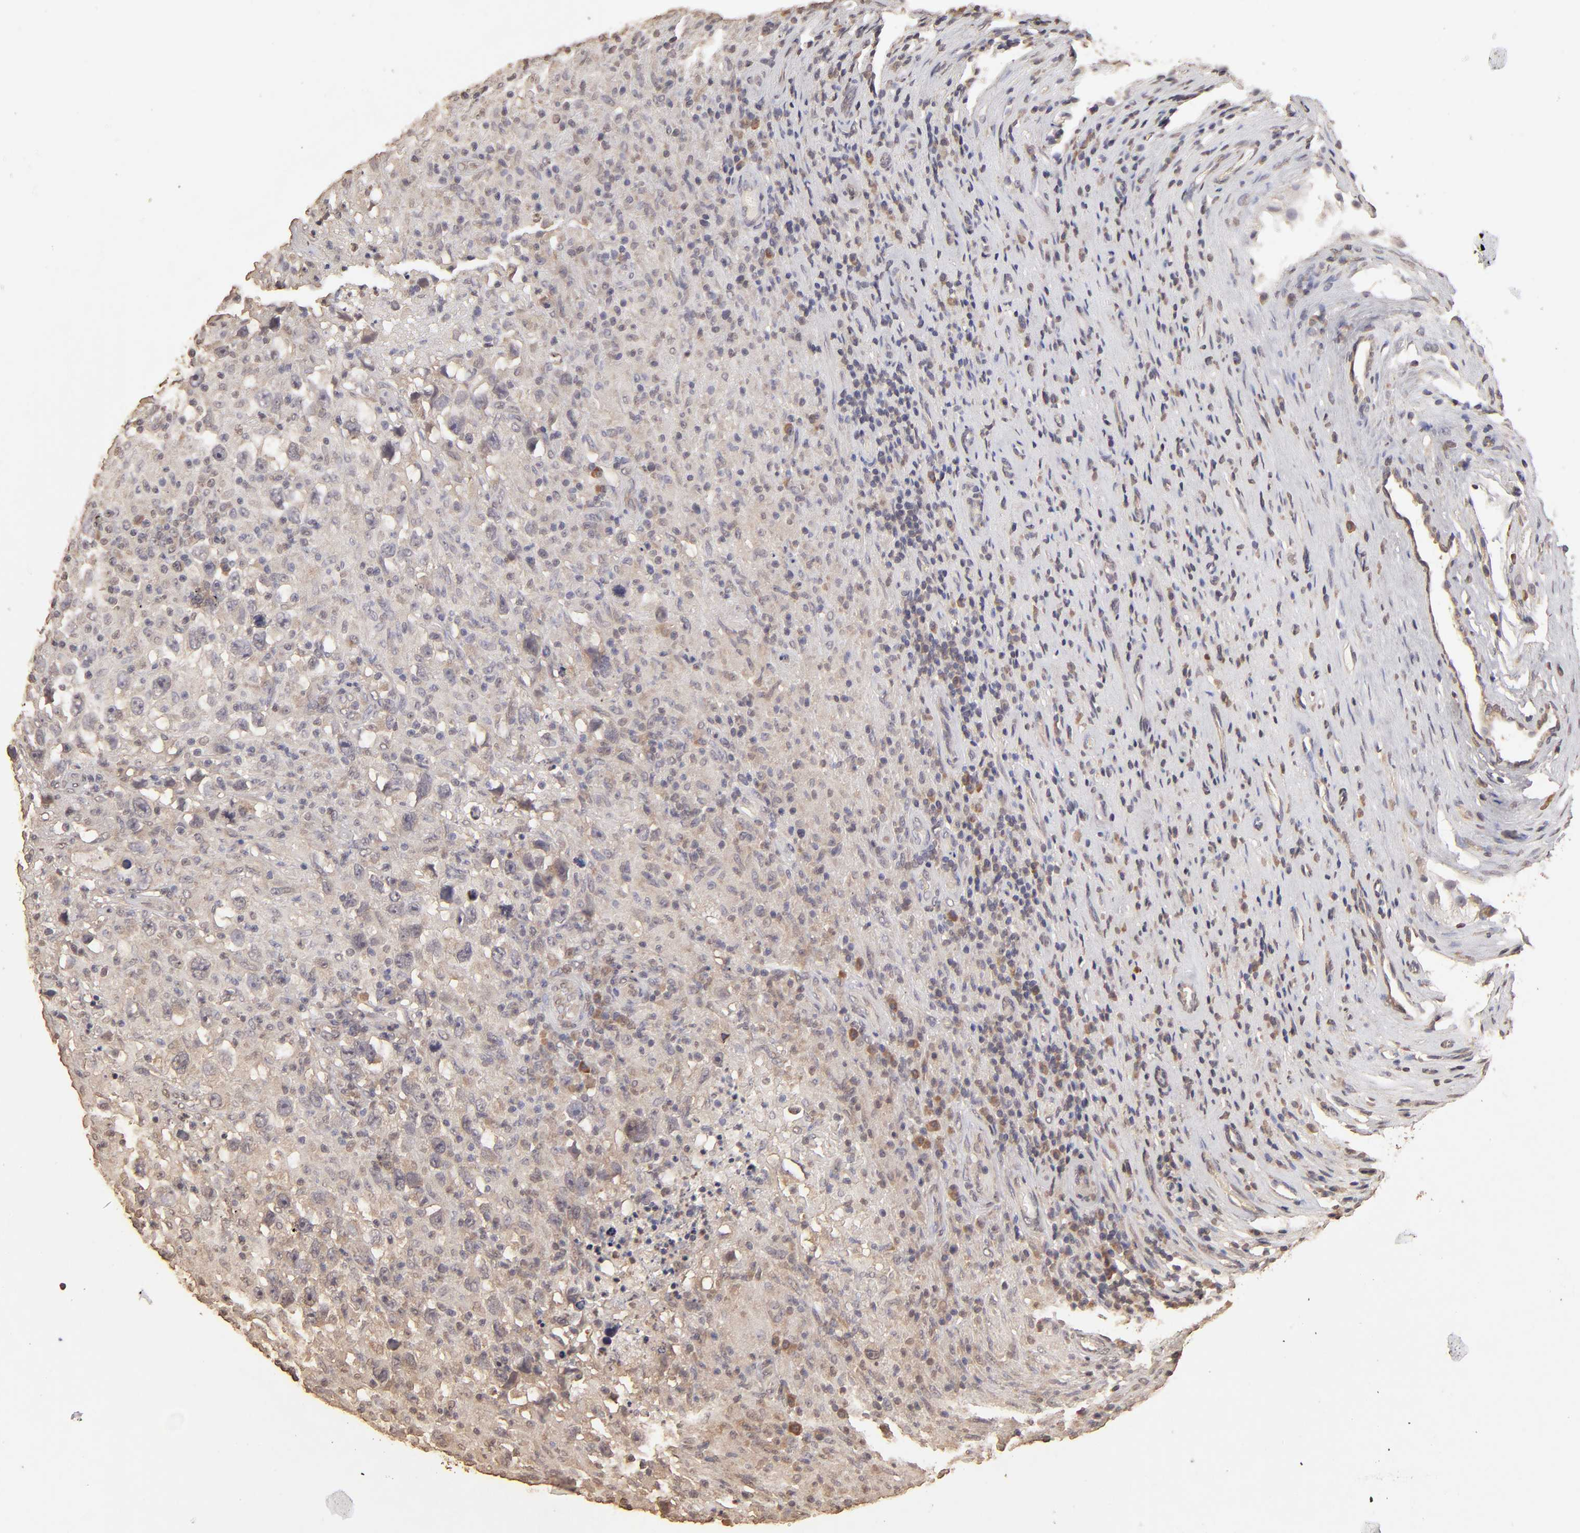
{"staining": {"intensity": "weak", "quantity": "<25%", "location": "cytoplasmic/membranous"}, "tissue": "testis cancer", "cell_type": "Tumor cells", "image_type": "cancer", "snomed": [{"axis": "morphology", "description": "Seminoma, NOS"}, {"axis": "topography", "description": "Testis"}], "caption": "High magnification brightfield microscopy of seminoma (testis) stained with DAB (brown) and counterstained with hematoxylin (blue): tumor cells show no significant expression.", "gene": "OPHN1", "patient": {"sex": "male", "age": 34}}